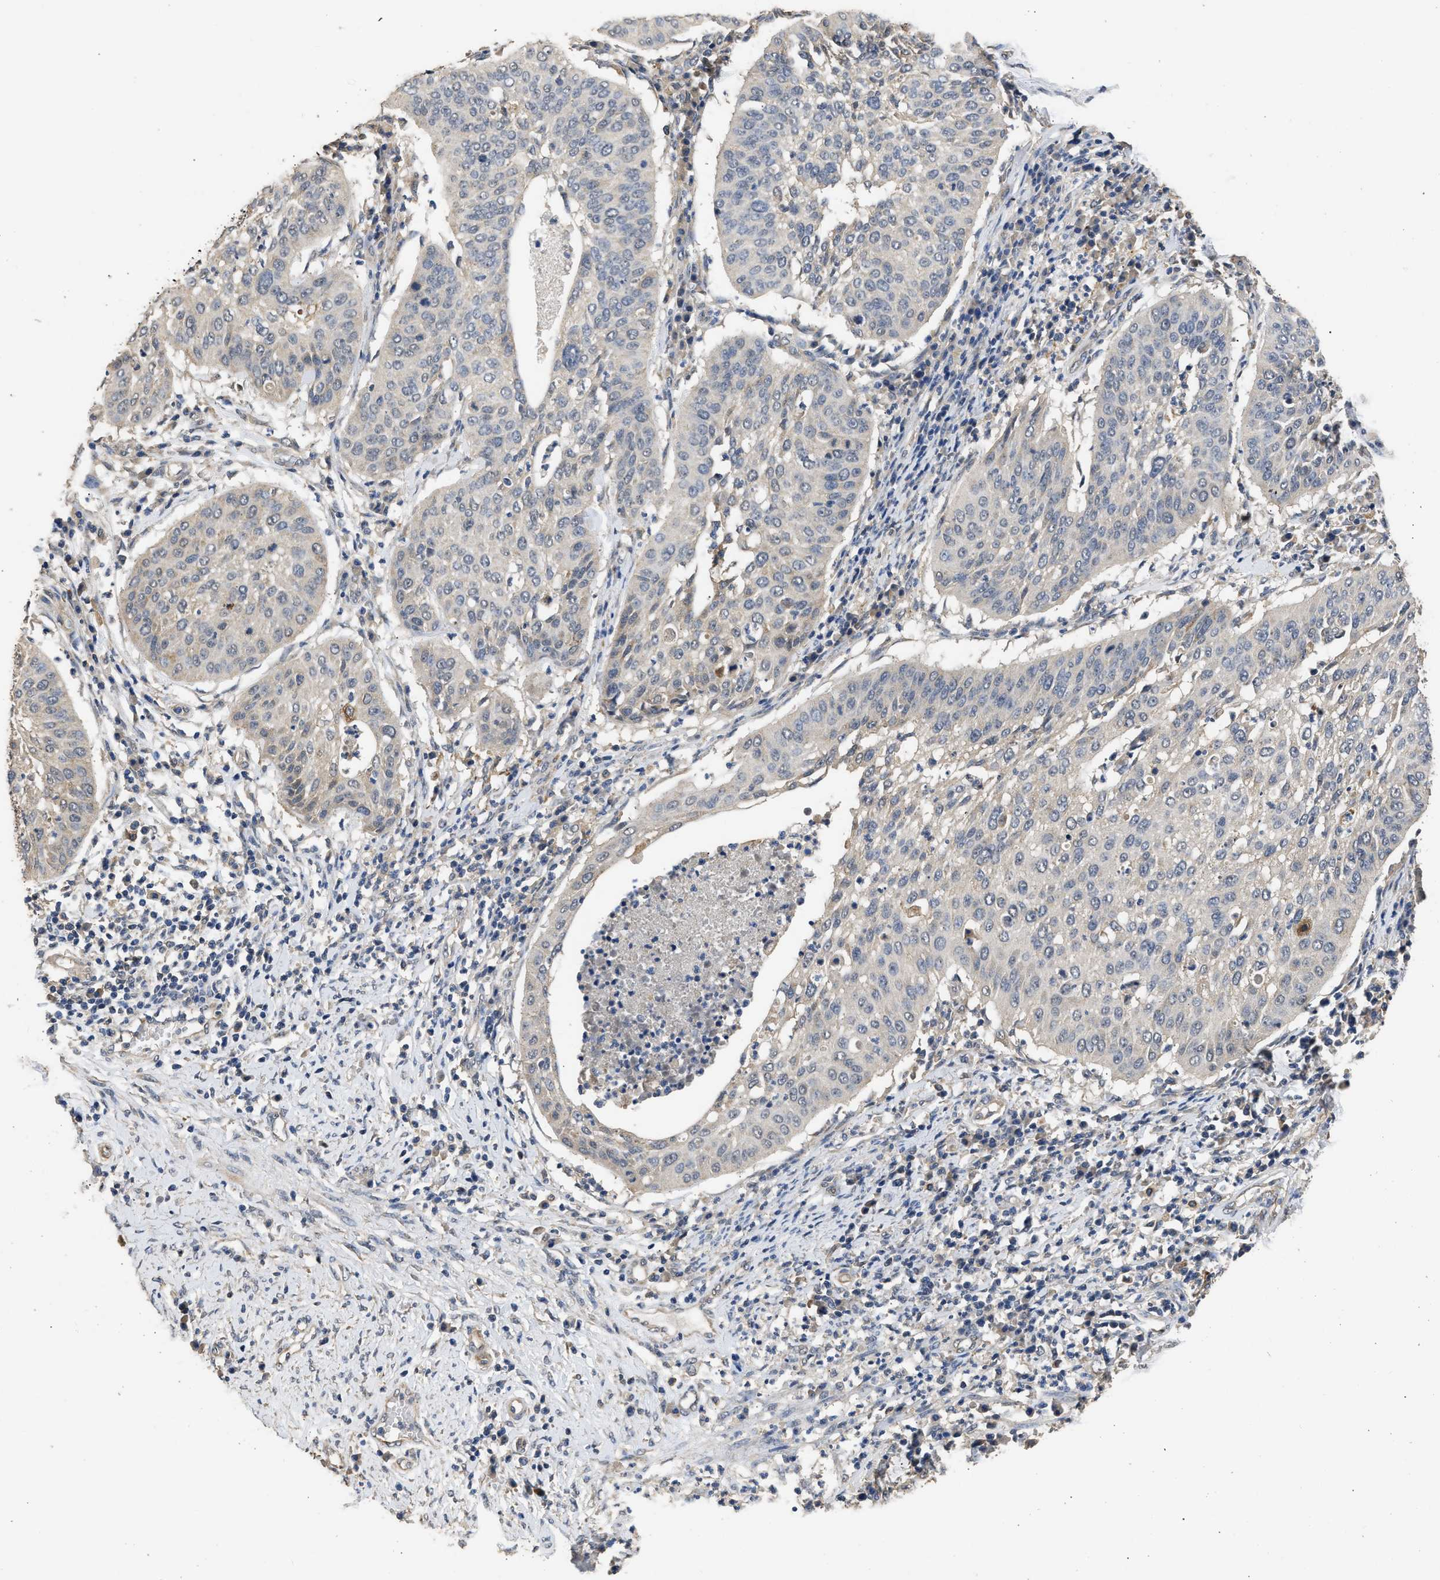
{"staining": {"intensity": "negative", "quantity": "none", "location": "none"}, "tissue": "cervical cancer", "cell_type": "Tumor cells", "image_type": "cancer", "snomed": [{"axis": "morphology", "description": "Normal tissue, NOS"}, {"axis": "morphology", "description": "Squamous cell carcinoma, NOS"}, {"axis": "topography", "description": "Cervix"}], "caption": "DAB (3,3'-diaminobenzidine) immunohistochemical staining of cervical cancer (squamous cell carcinoma) demonstrates no significant positivity in tumor cells.", "gene": "SPINT2", "patient": {"sex": "female", "age": 39}}